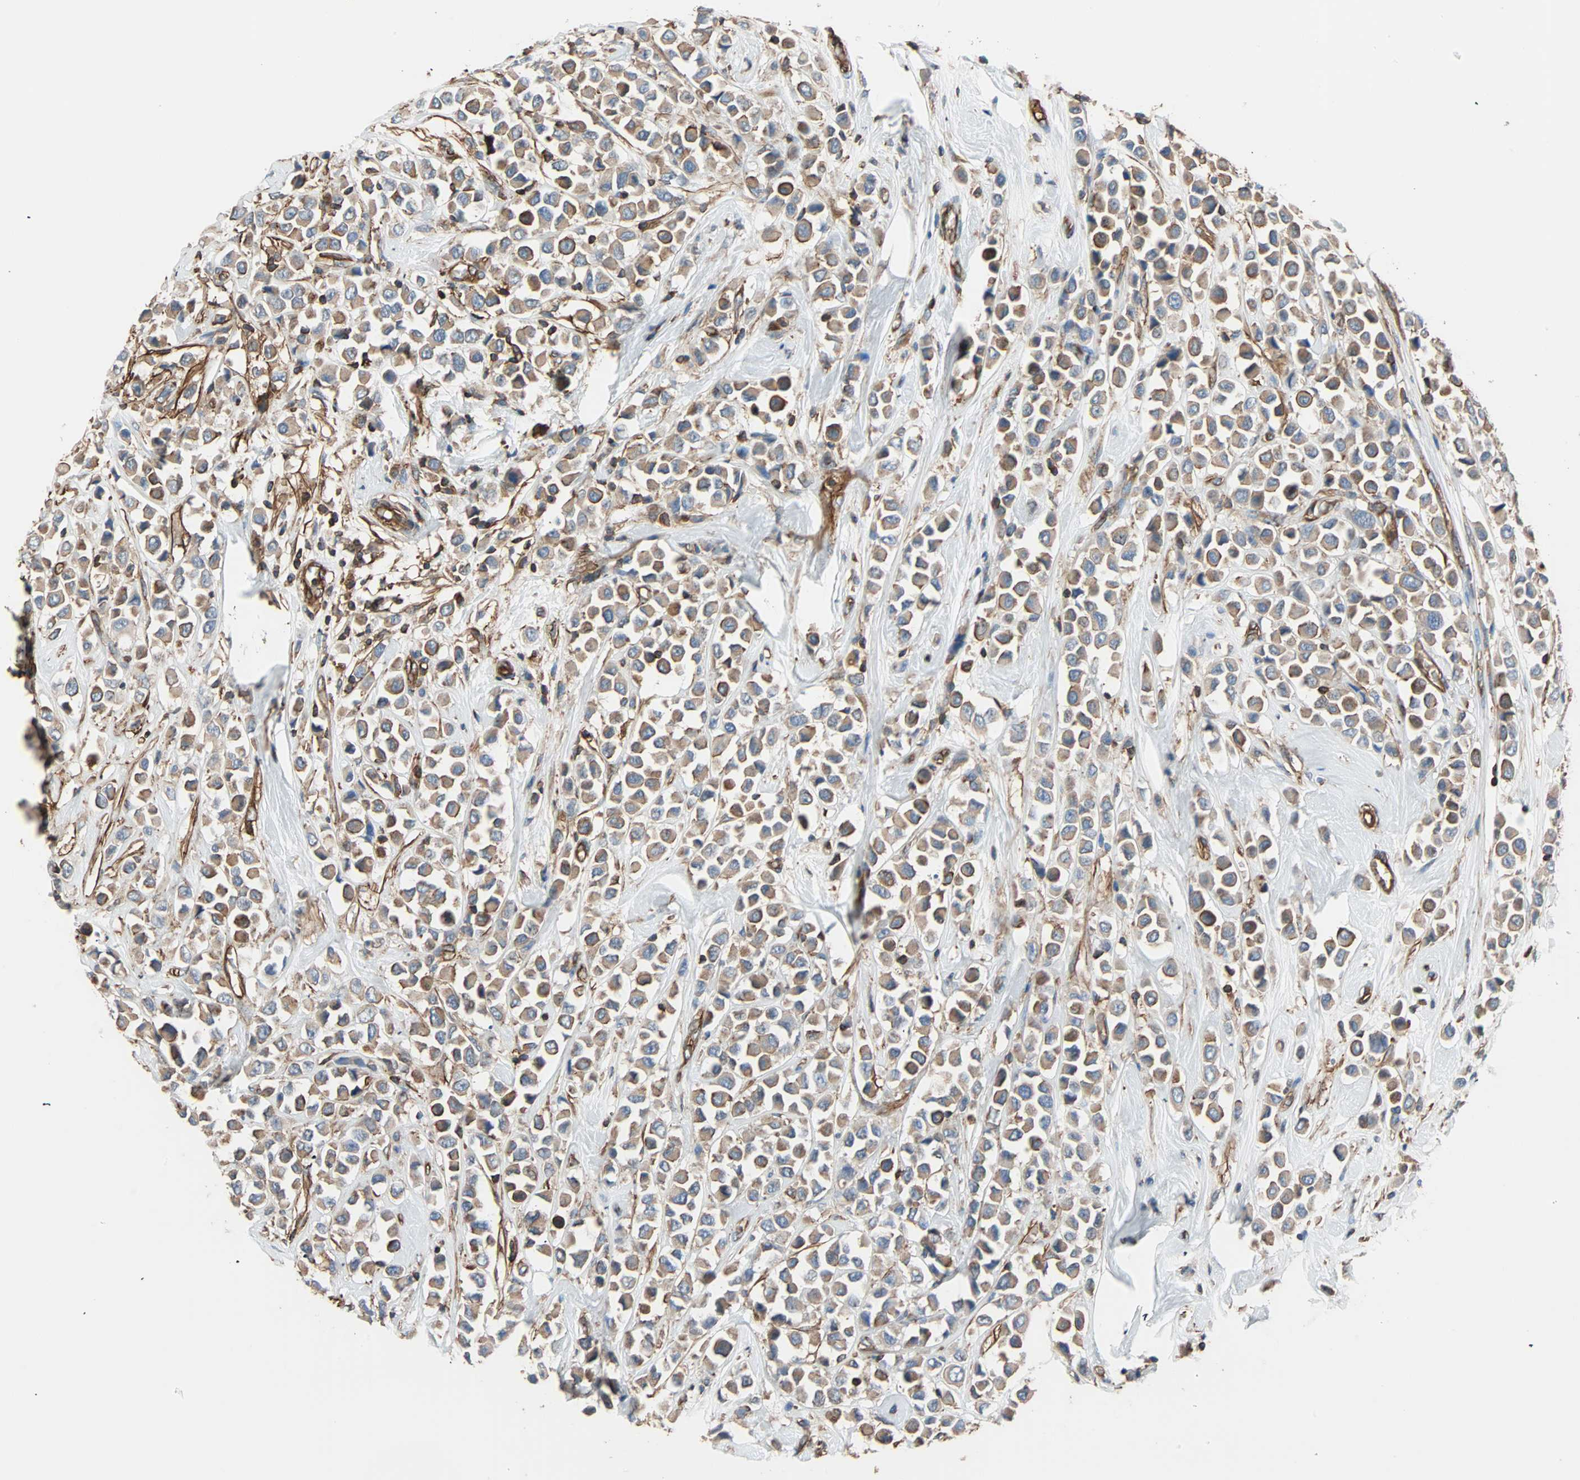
{"staining": {"intensity": "weak", "quantity": "25%-75%", "location": "cytoplasmic/membranous"}, "tissue": "breast cancer", "cell_type": "Tumor cells", "image_type": "cancer", "snomed": [{"axis": "morphology", "description": "Duct carcinoma"}, {"axis": "topography", "description": "Breast"}], "caption": "Immunohistochemistry (IHC) micrograph of neoplastic tissue: human breast cancer (invasive ductal carcinoma) stained using immunohistochemistry (IHC) displays low levels of weak protein expression localized specifically in the cytoplasmic/membranous of tumor cells, appearing as a cytoplasmic/membranous brown color.", "gene": "GALNT10", "patient": {"sex": "female", "age": 61}}